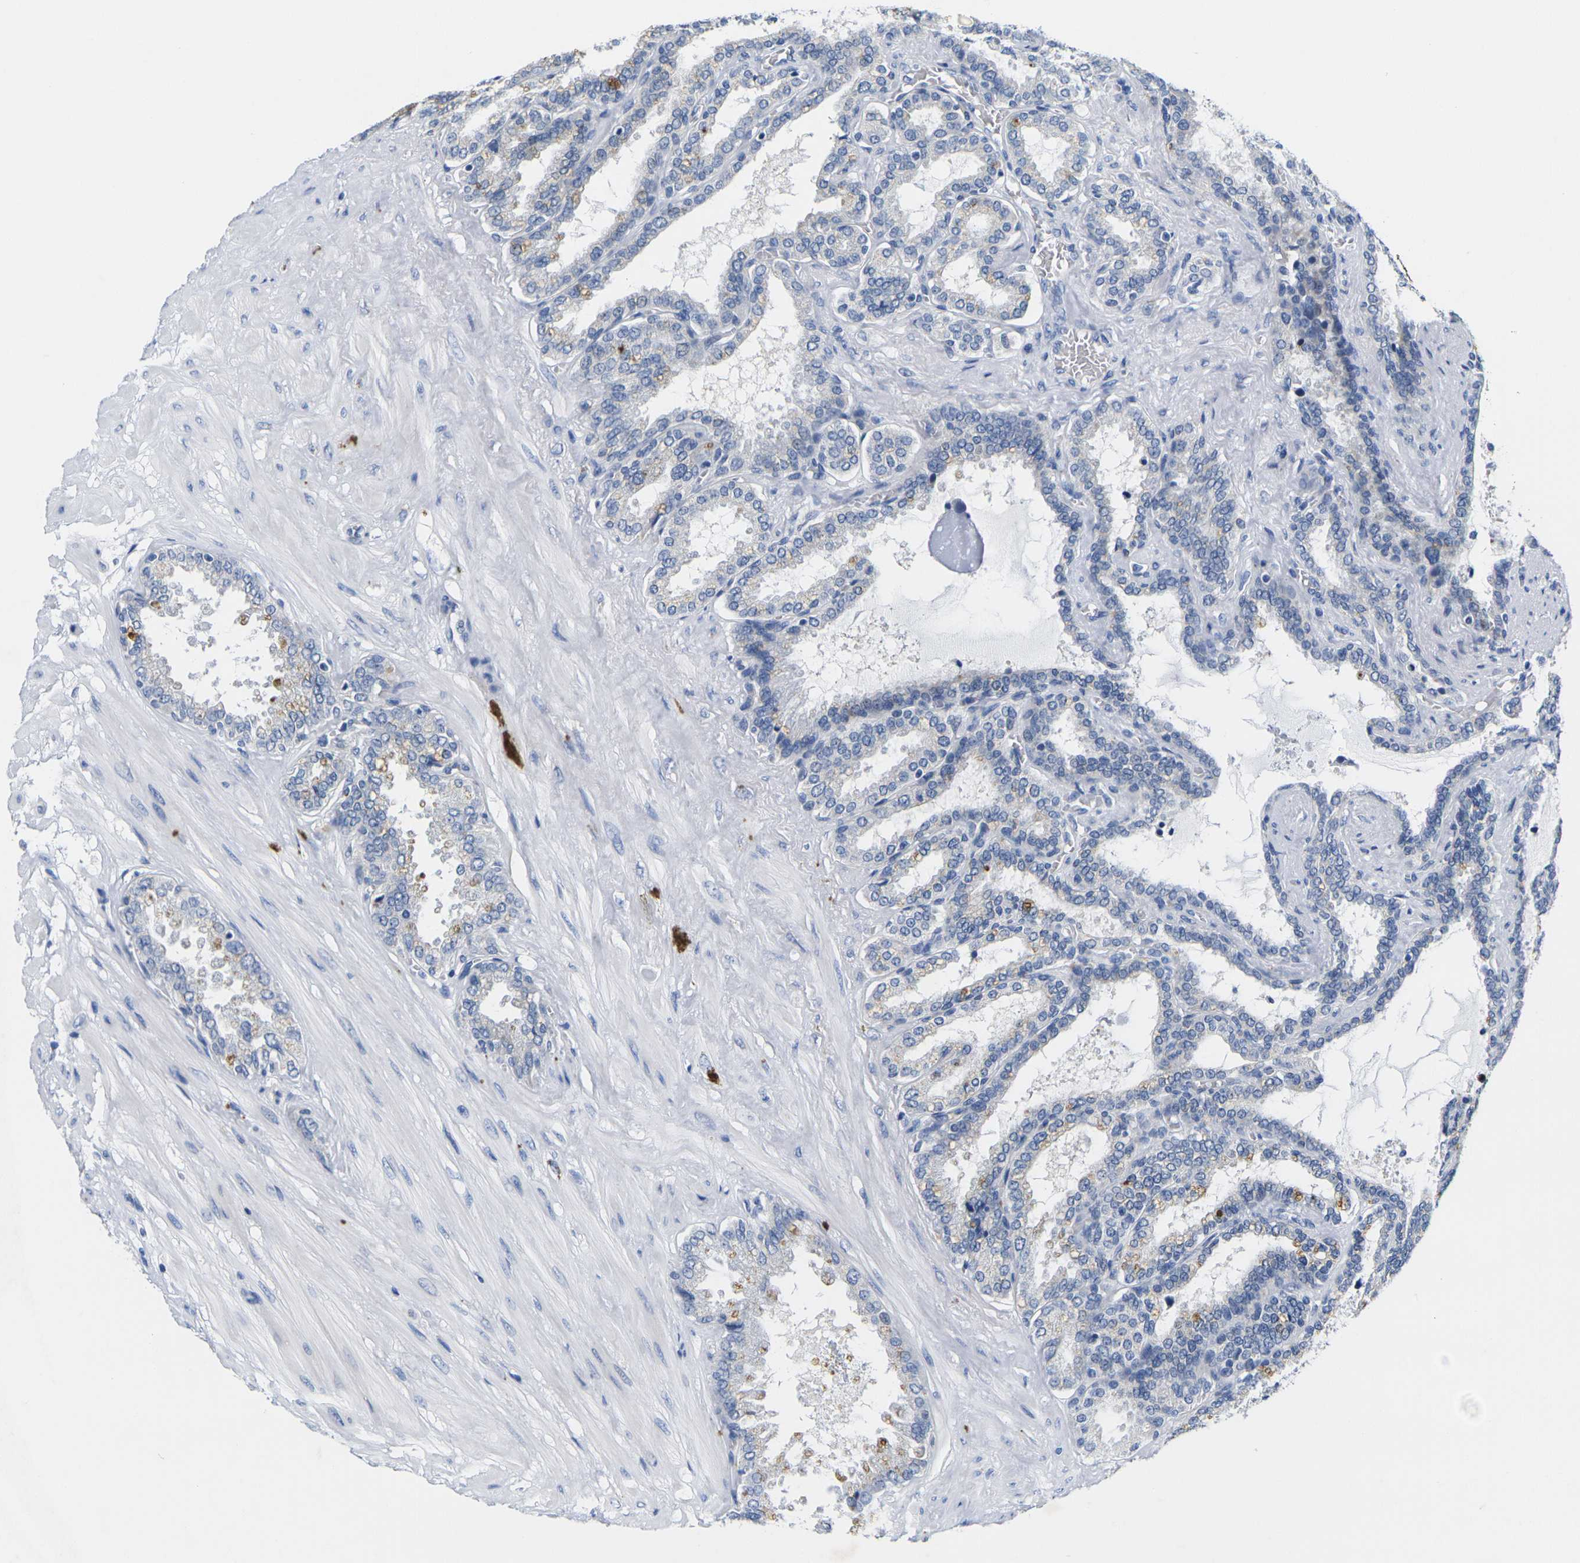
{"staining": {"intensity": "moderate", "quantity": "<25%", "location": "cytoplasmic/membranous"}, "tissue": "seminal vesicle", "cell_type": "Glandular cells", "image_type": "normal", "snomed": [{"axis": "morphology", "description": "Normal tissue, NOS"}, {"axis": "topography", "description": "Seminal veicle"}], "caption": "Immunohistochemical staining of benign seminal vesicle demonstrates low levels of moderate cytoplasmic/membranous positivity in approximately <25% of glandular cells. (brown staining indicates protein expression, while blue staining denotes nuclei).", "gene": "NOCT", "patient": {"sex": "male", "age": 46}}